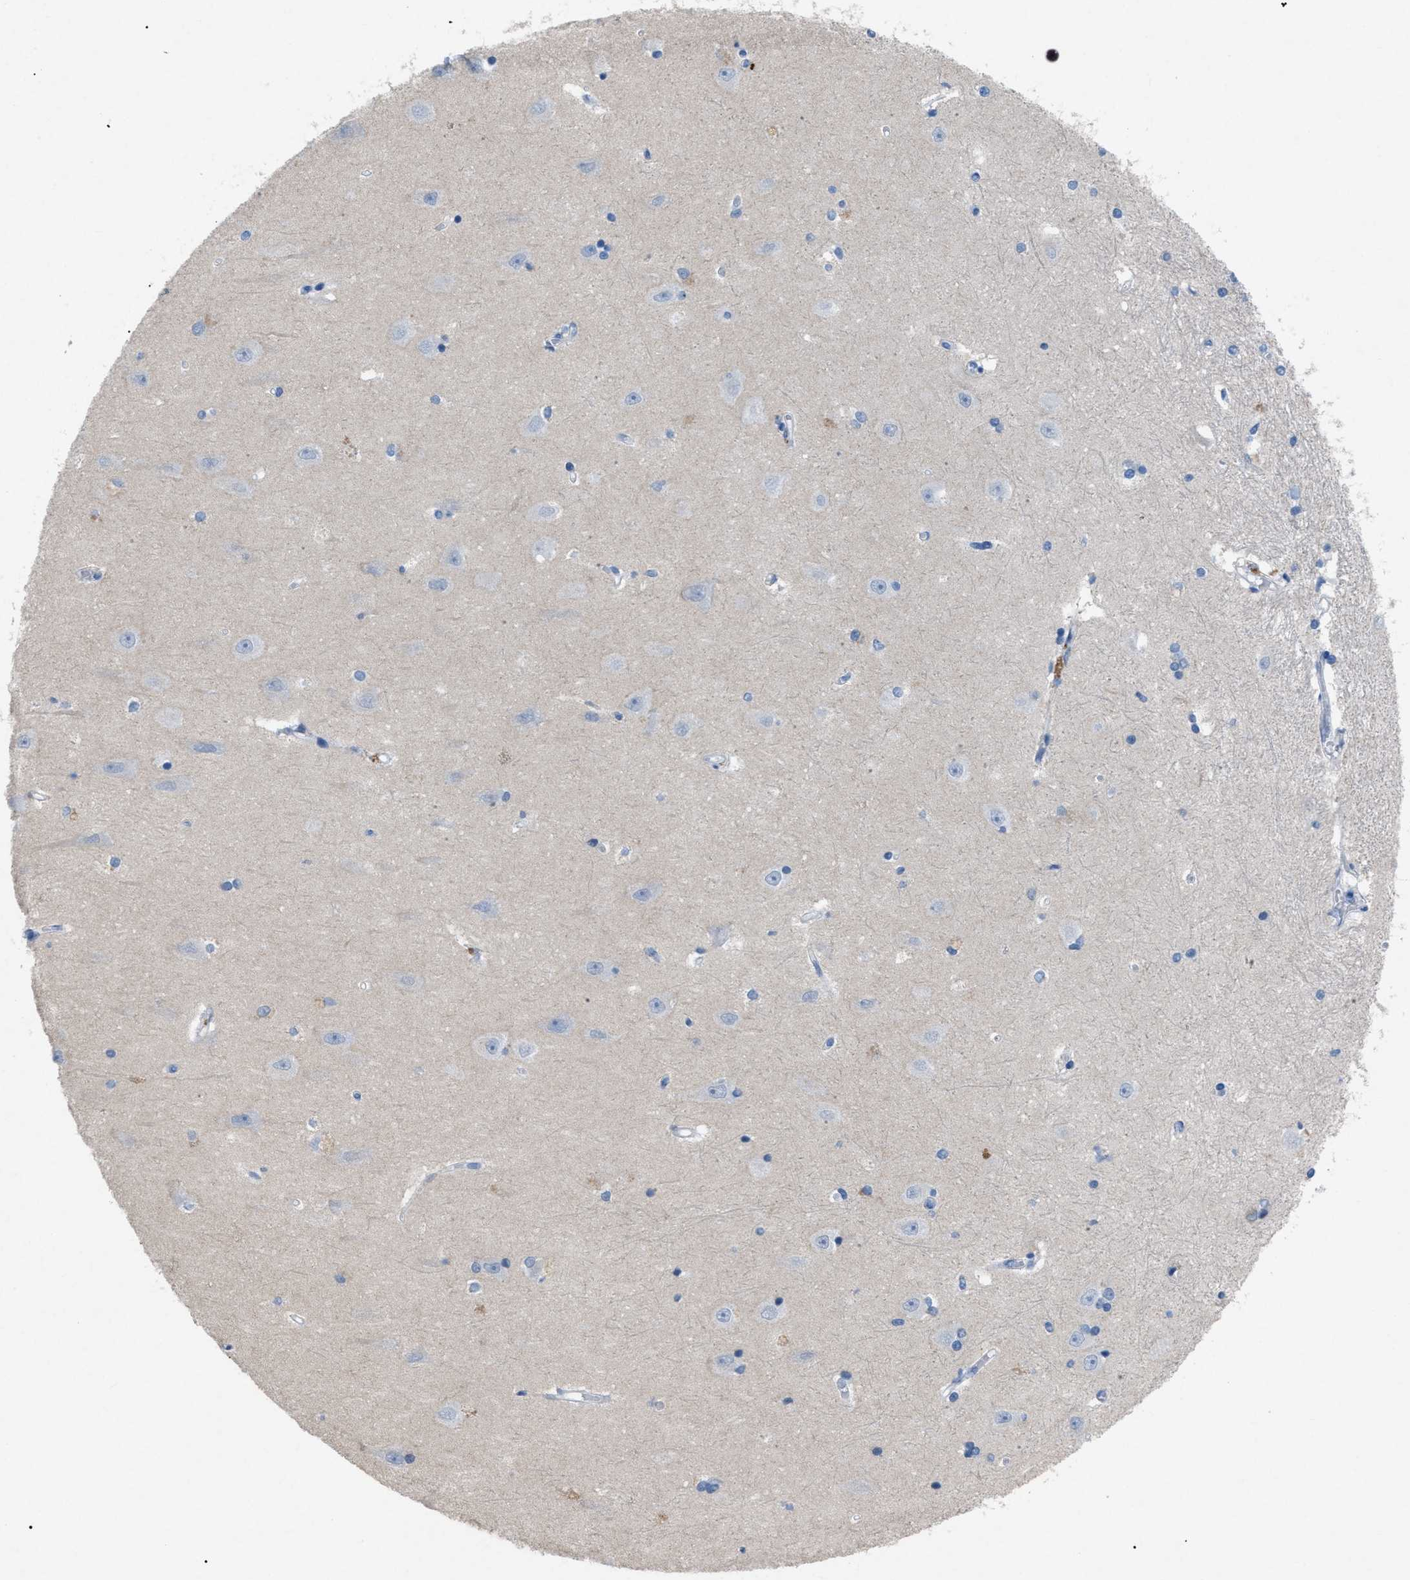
{"staining": {"intensity": "negative", "quantity": "none", "location": "none"}, "tissue": "hippocampus", "cell_type": "Glial cells", "image_type": "normal", "snomed": [{"axis": "morphology", "description": "Normal tissue, NOS"}, {"axis": "topography", "description": "Hippocampus"}], "caption": "DAB immunohistochemical staining of unremarkable hippocampus demonstrates no significant positivity in glial cells. (Brightfield microscopy of DAB immunohistochemistry at high magnification).", "gene": "TASOR", "patient": {"sex": "male", "age": 45}}